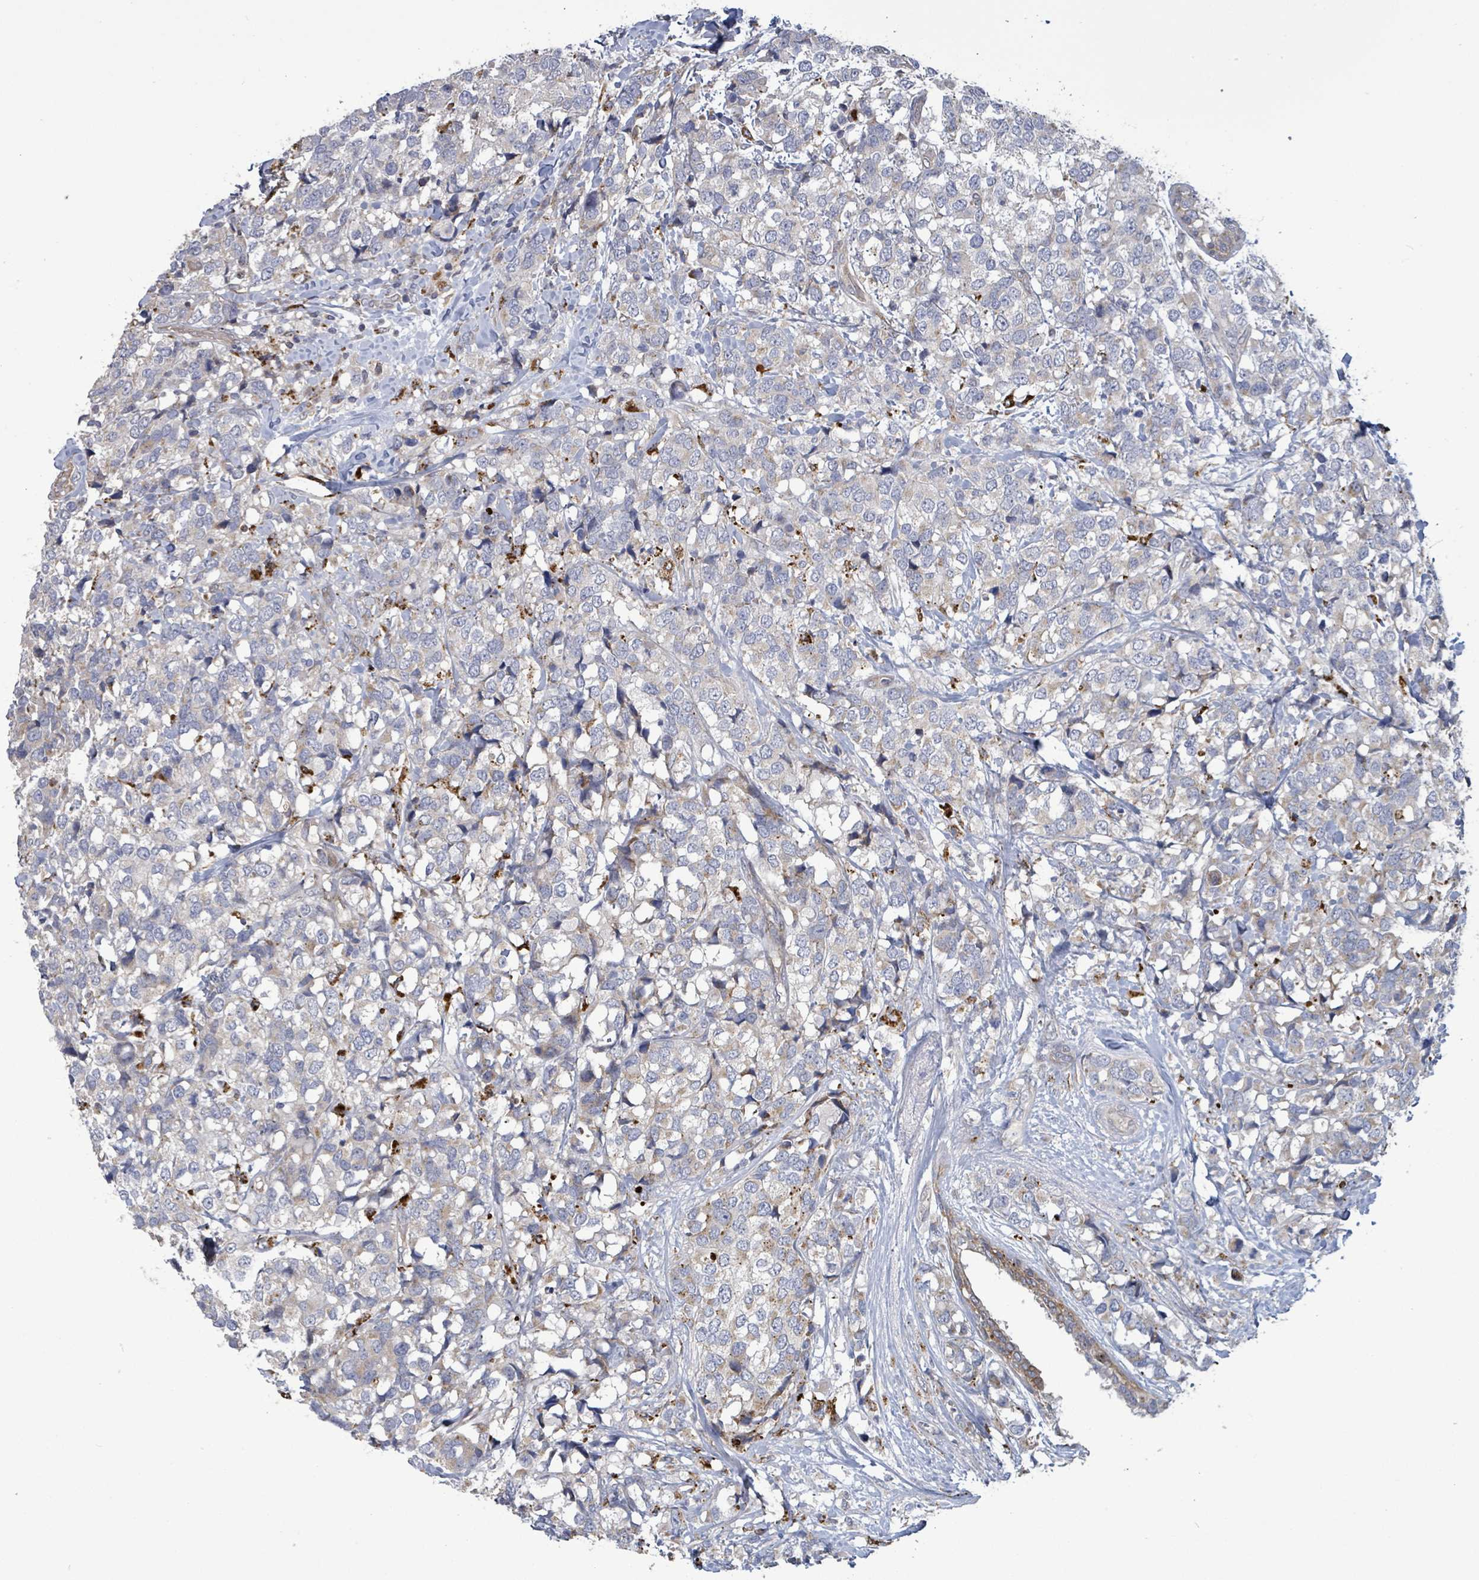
{"staining": {"intensity": "weak", "quantity": "<25%", "location": "cytoplasmic/membranous"}, "tissue": "breast cancer", "cell_type": "Tumor cells", "image_type": "cancer", "snomed": [{"axis": "morphology", "description": "Lobular carcinoma"}, {"axis": "topography", "description": "Breast"}], "caption": "IHC micrograph of neoplastic tissue: lobular carcinoma (breast) stained with DAB reveals no significant protein staining in tumor cells. (IHC, brightfield microscopy, high magnification).", "gene": "DIPK2A", "patient": {"sex": "female", "age": 59}}